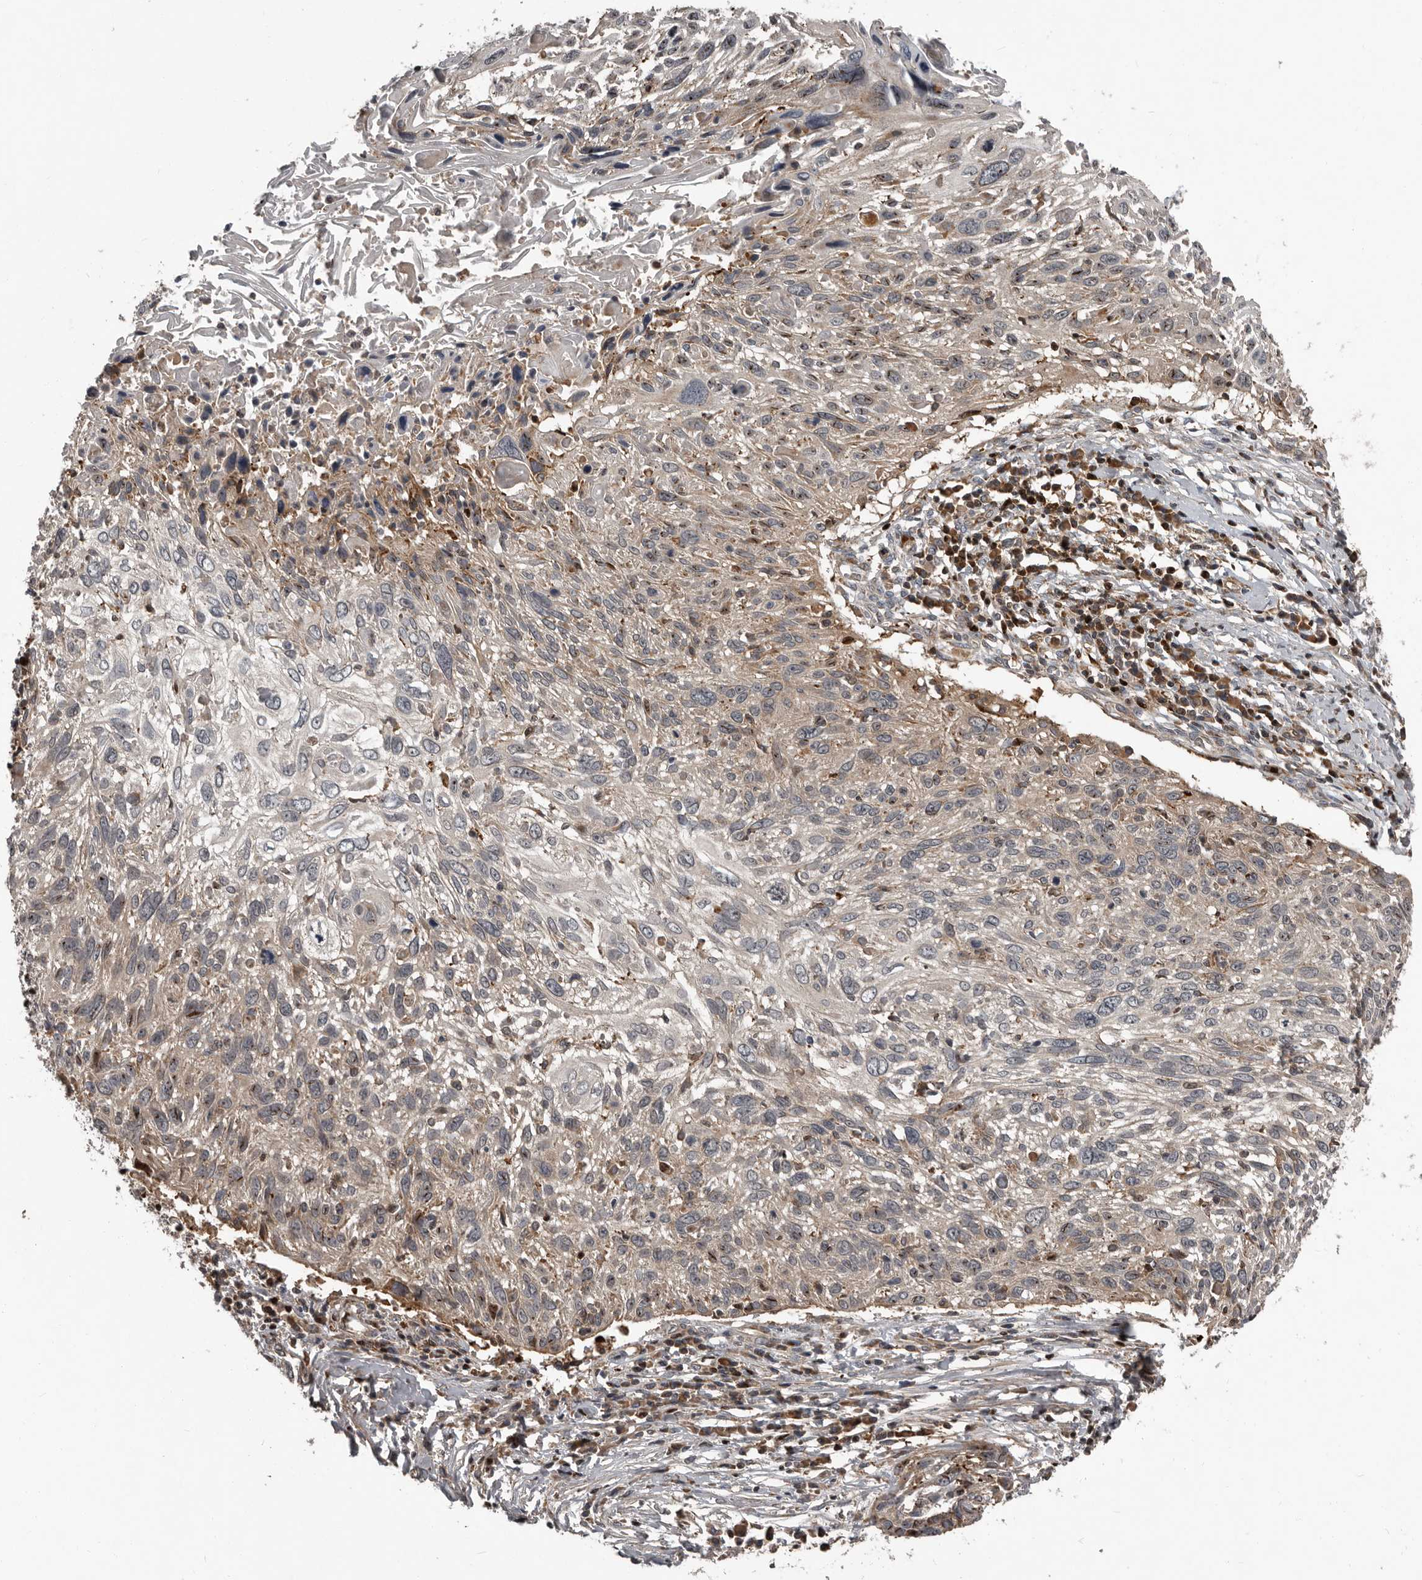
{"staining": {"intensity": "weak", "quantity": "<25%", "location": "cytoplasmic/membranous"}, "tissue": "cervical cancer", "cell_type": "Tumor cells", "image_type": "cancer", "snomed": [{"axis": "morphology", "description": "Squamous cell carcinoma, NOS"}, {"axis": "topography", "description": "Cervix"}], "caption": "High magnification brightfield microscopy of cervical cancer stained with DAB (3,3'-diaminobenzidine) (brown) and counterstained with hematoxylin (blue): tumor cells show no significant staining.", "gene": "FBXO31", "patient": {"sex": "female", "age": 51}}